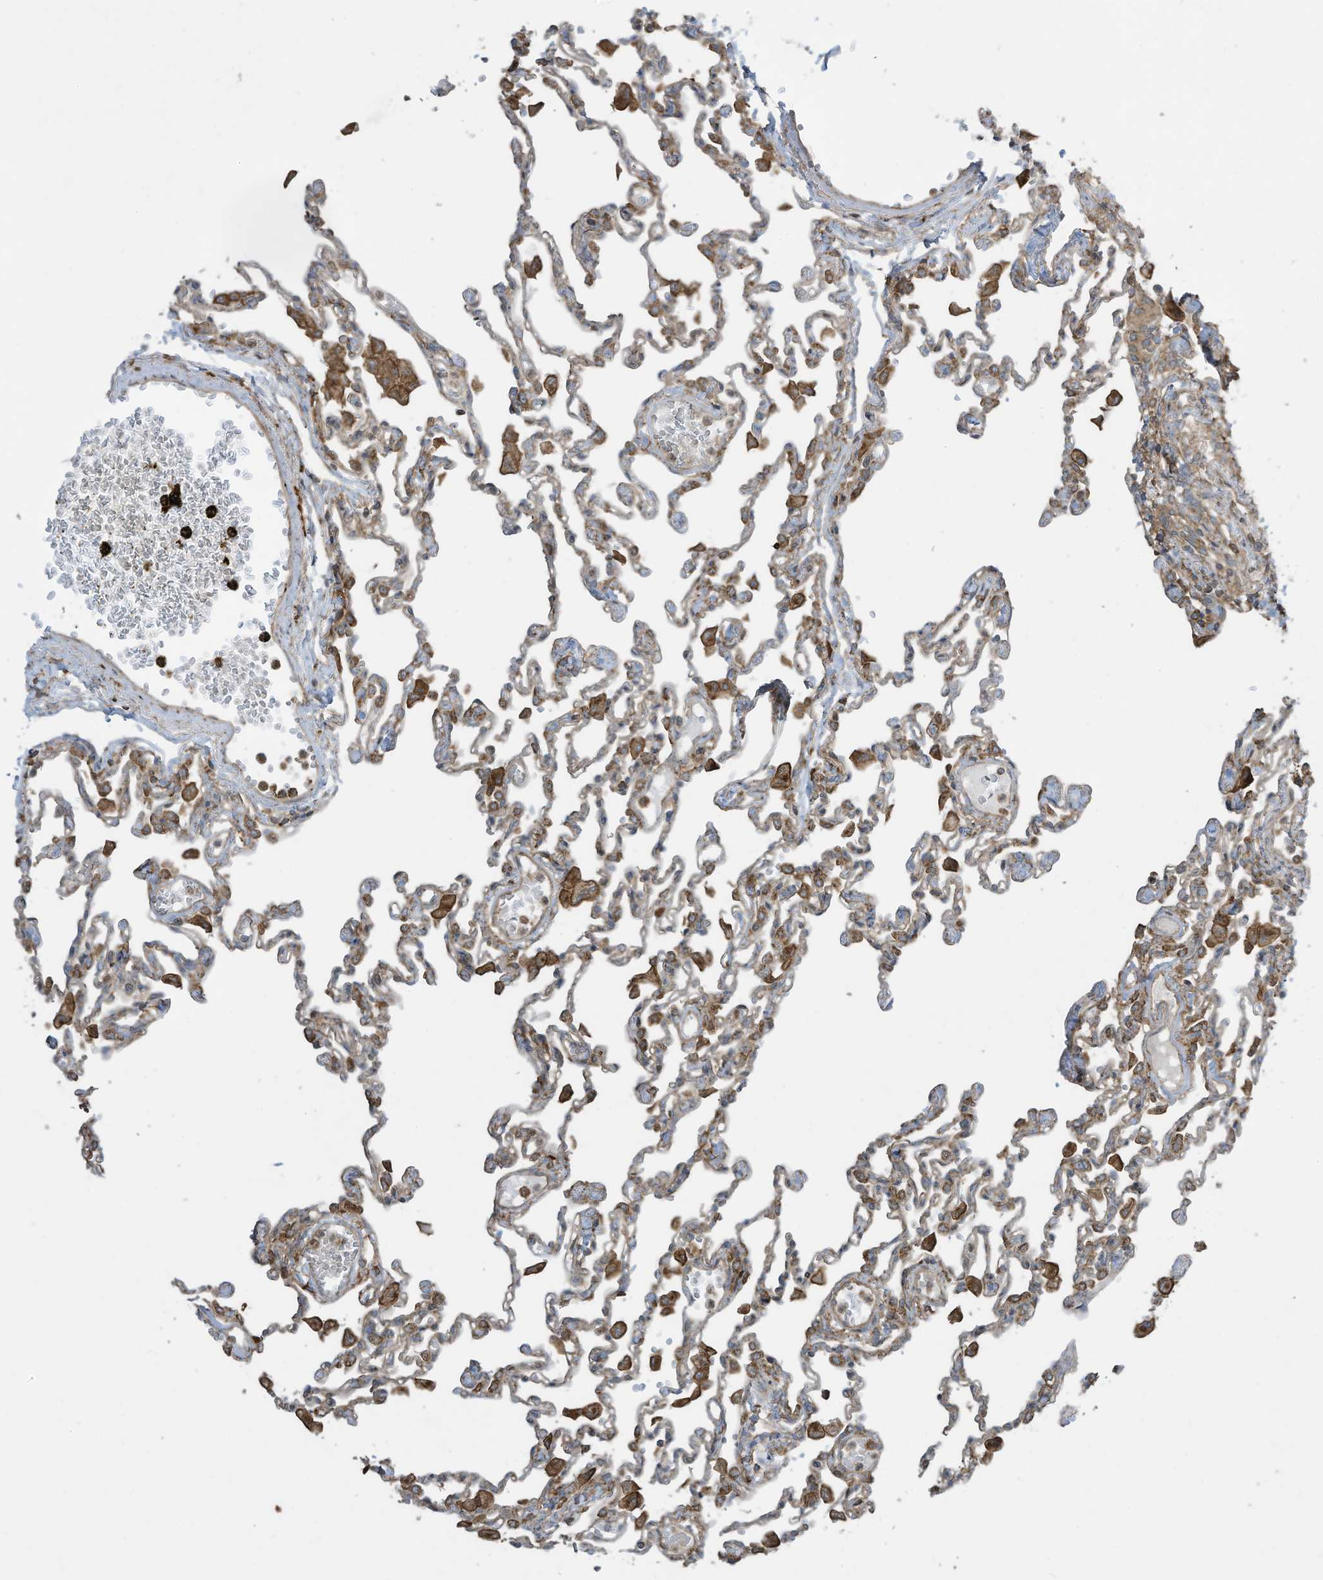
{"staining": {"intensity": "weak", "quantity": "25%-75%", "location": "cytoplasmic/membranous"}, "tissue": "lung", "cell_type": "Alveolar cells", "image_type": "normal", "snomed": [{"axis": "morphology", "description": "Normal tissue, NOS"}, {"axis": "topography", "description": "Bronchus"}, {"axis": "topography", "description": "Lung"}], "caption": "The photomicrograph reveals immunohistochemical staining of benign lung. There is weak cytoplasmic/membranous staining is appreciated in about 25%-75% of alveolar cells. The staining was performed using DAB (3,3'-diaminobenzidine), with brown indicating positive protein expression. Nuclei are stained blue with hematoxylin.", "gene": "CGAS", "patient": {"sex": "female", "age": 49}}